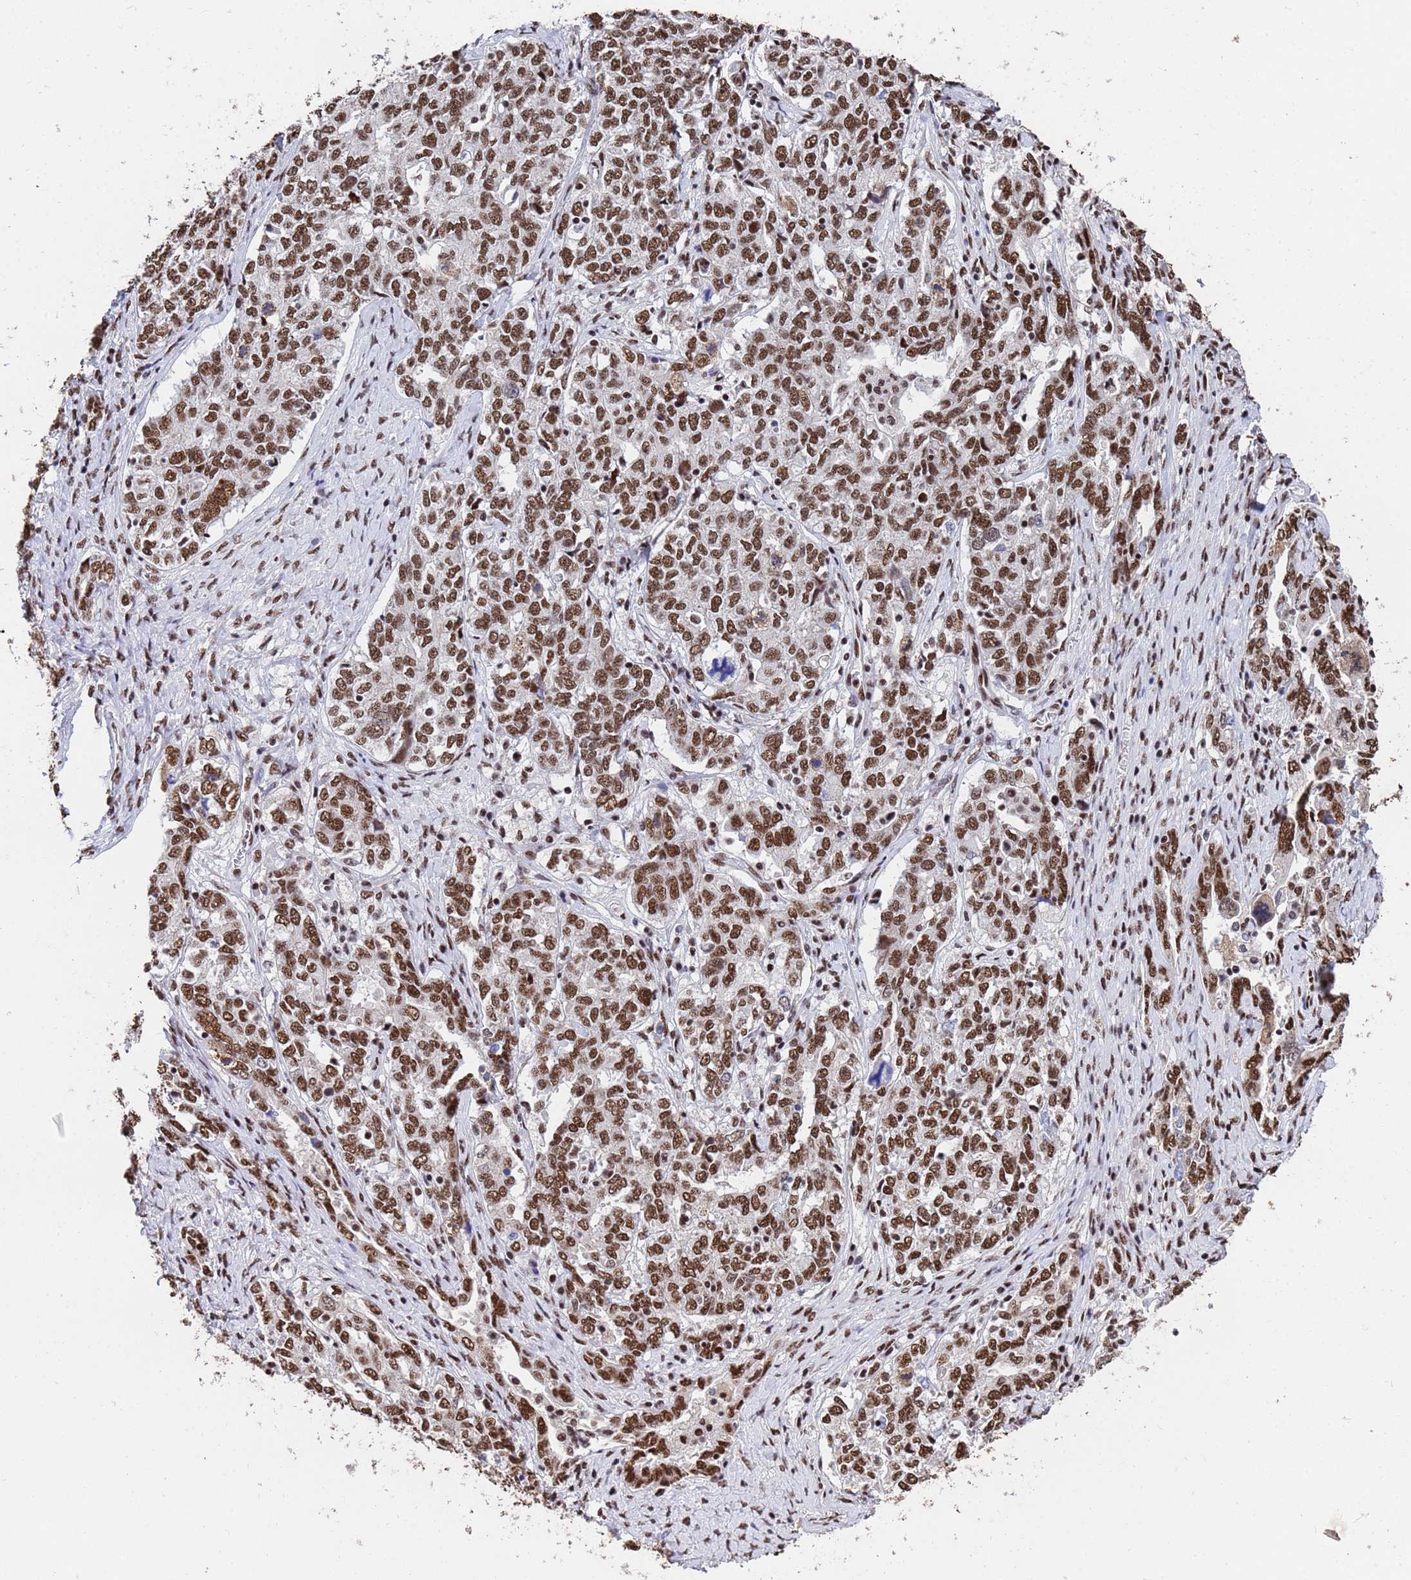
{"staining": {"intensity": "moderate", "quantity": ">75%", "location": "nuclear"}, "tissue": "ovarian cancer", "cell_type": "Tumor cells", "image_type": "cancer", "snomed": [{"axis": "morphology", "description": "Carcinoma, endometroid"}, {"axis": "topography", "description": "Ovary"}], "caption": "Immunohistochemistry (IHC) (DAB (3,3'-diaminobenzidine)) staining of human ovarian endometroid carcinoma exhibits moderate nuclear protein expression in about >75% of tumor cells.", "gene": "SF3B2", "patient": {"sex": "female", "age": 62}}